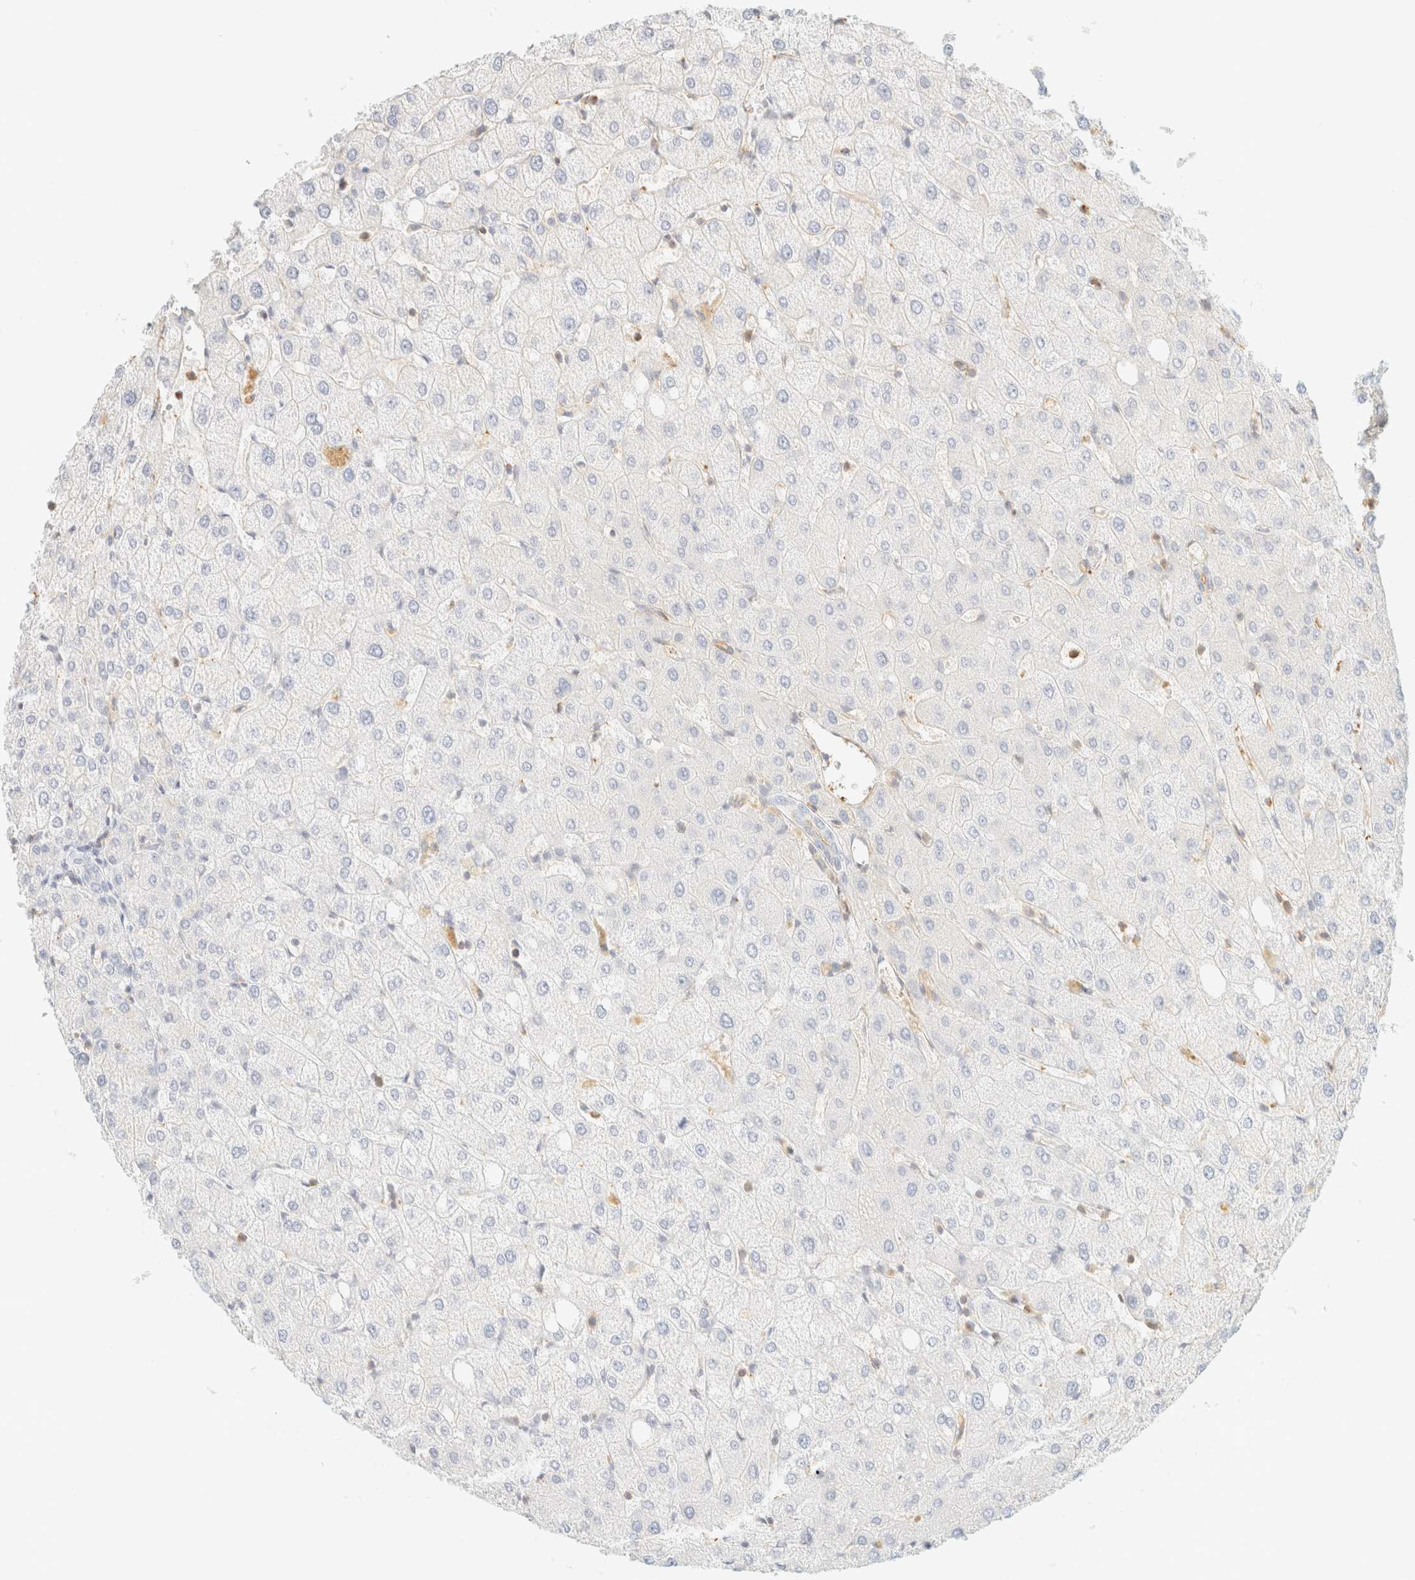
{"staining": {"intensity": "negative", "quantity": "none", "location": "none"}, "tissue": "liver", "cell_type": "Cholangiocytes", "image_type": "normal", "snomed": [{"axis": "morphology", "description": "Normal tissue, NOS"}, {"axis": "topography", "description": "Liver"}], "caption": "The IHC histopathology image has no significant positivity in cholangiocytes of liver.", "gene": "OTOP2", "patient": {"sex": "female", "age": 54}}